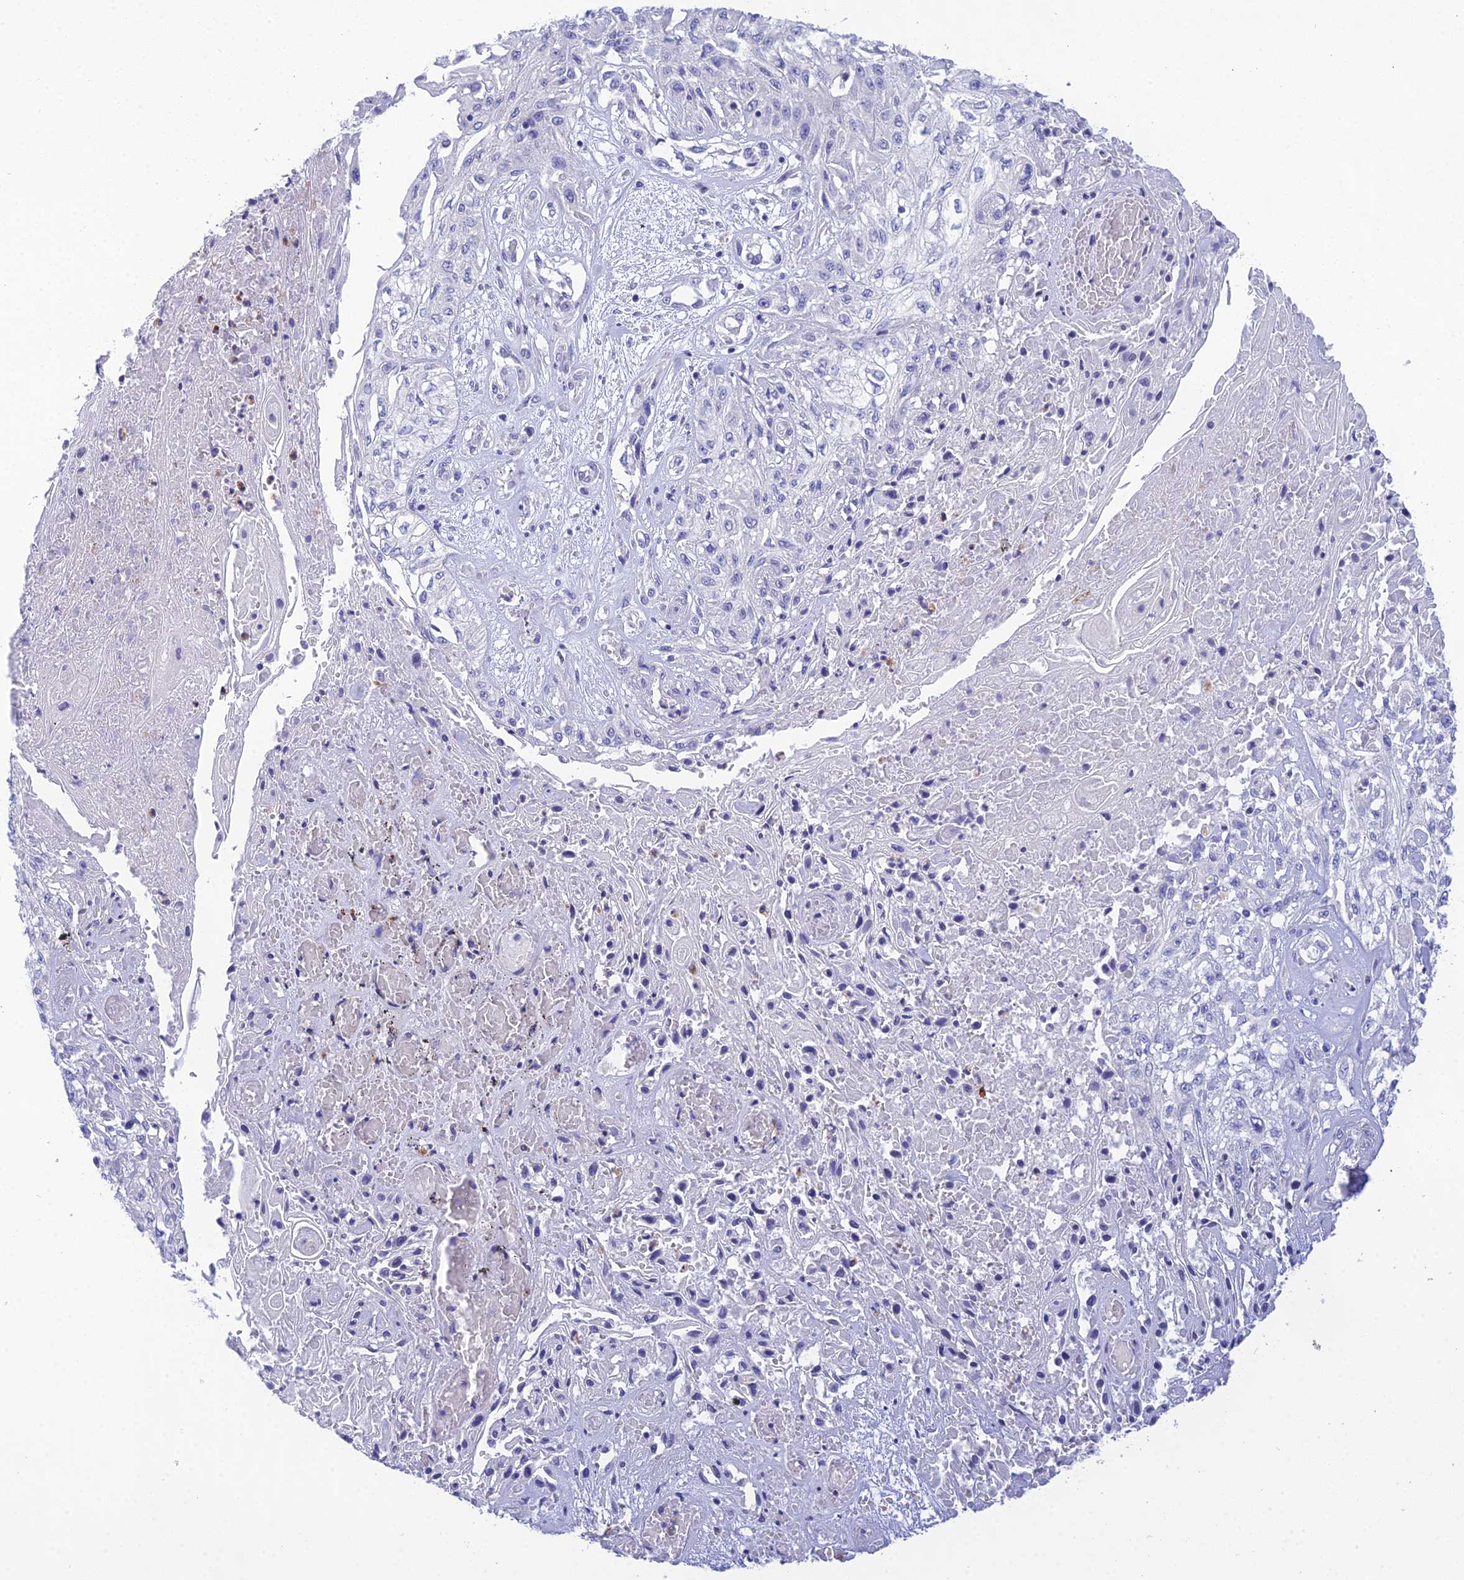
{"staining": {"intensity": "negative", "quantity": "none", "location": "none"}, "tissue": "skin cancer", "cell_type": "Tumor cells", "image_type": "cancer", "snomed": [{"axis": "morphology", "description": "Squamous cell carcinoma, NOS"}, {"axis": "morphology", "description": "Squamous cell carcinoma, metastatic, NOS"}, {"axis": "topography", "description": "Skin"}, {"axis": "topography", "description": "Lymph node"}], "caption": "There is no significant positivity in tumor cells of skin cancer (squamous cell carcinoma).", "gene": "KIAA0408", "patient": {"sex": "male", "age": 75}}